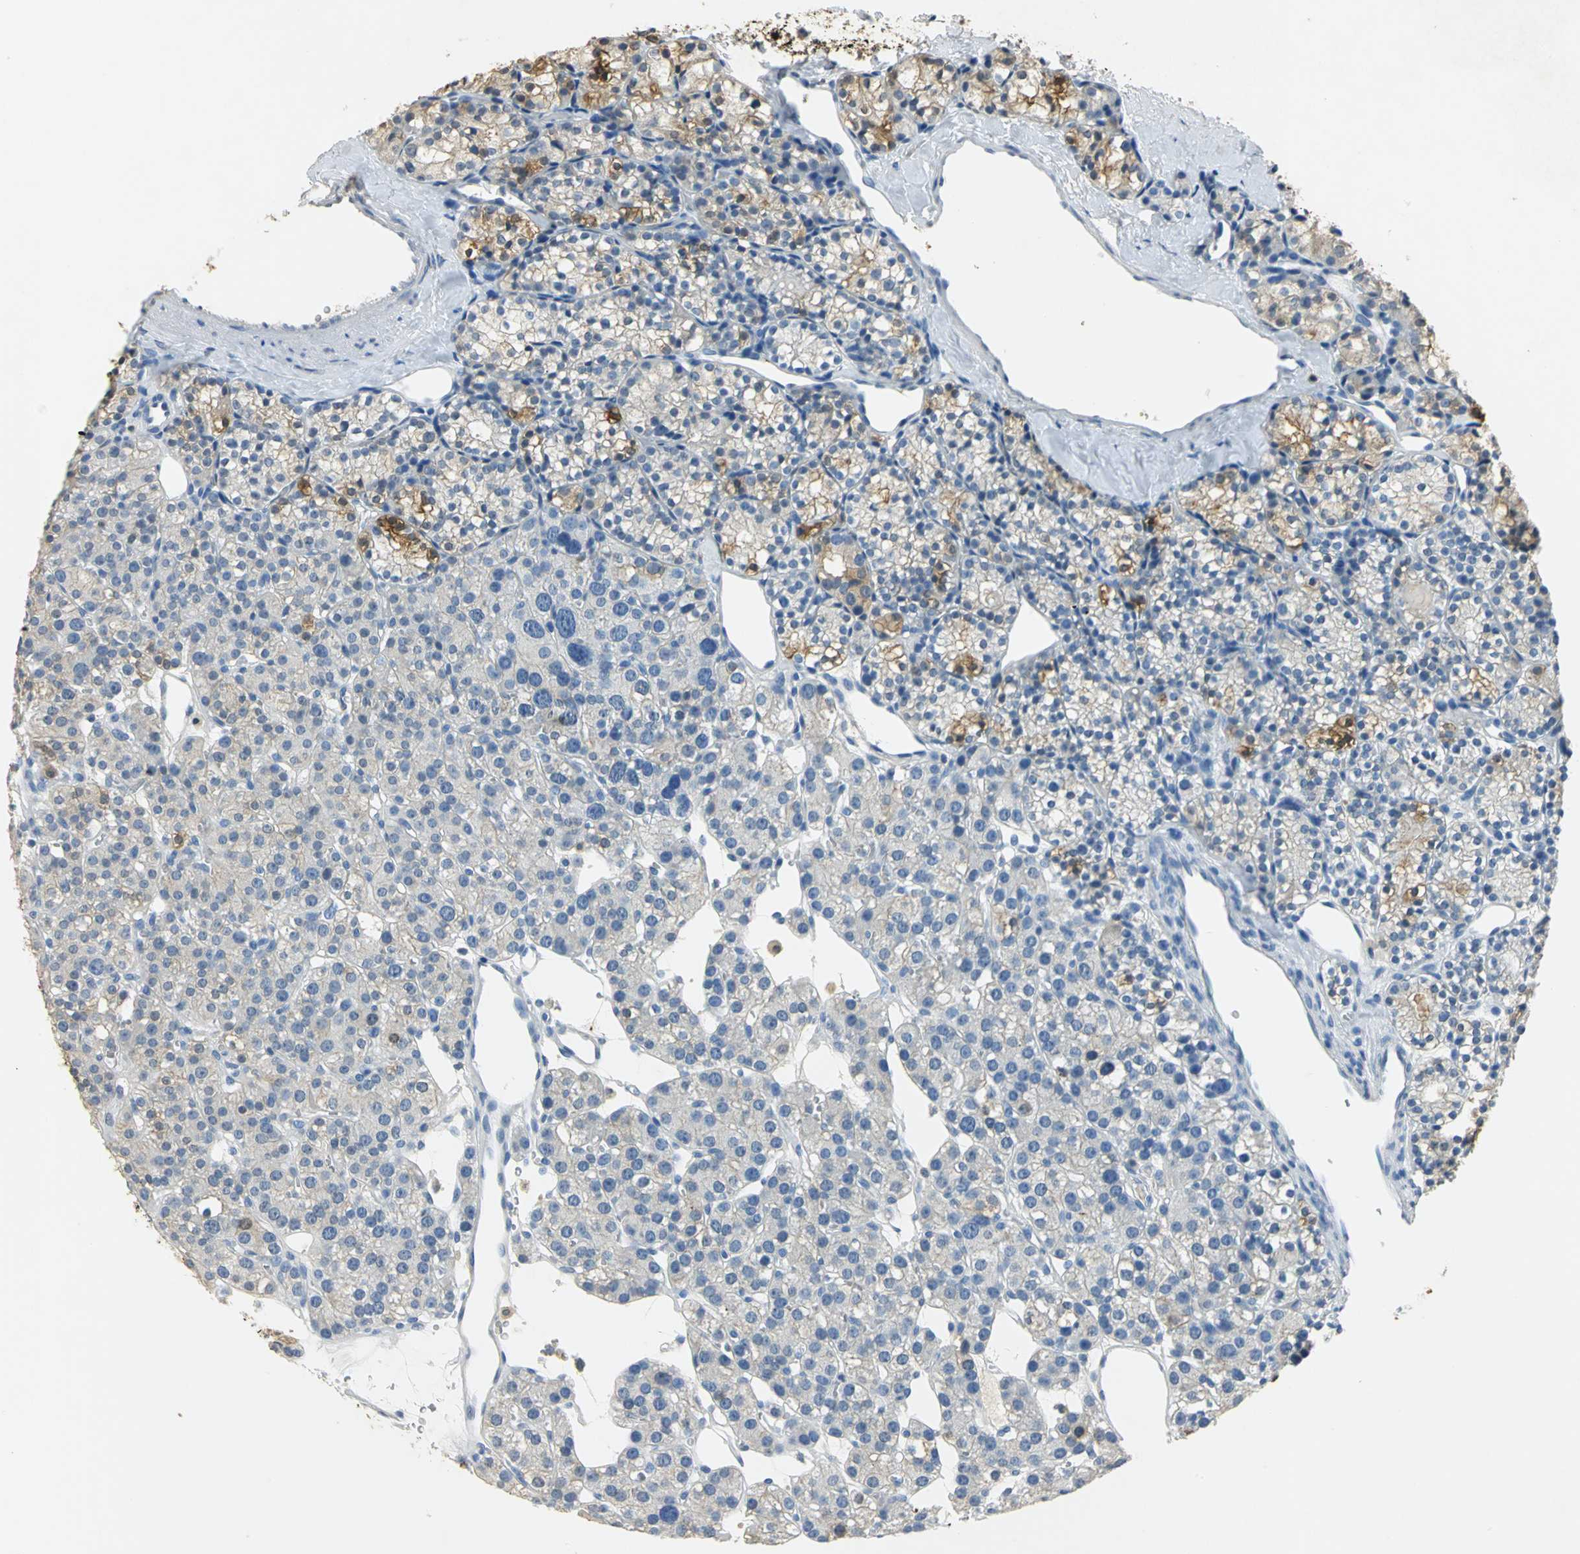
{"staining": {"intensity": "moderate", "quantity": "<25%", "location": "cytoplasmic/membranous"}, "tissue": "parathyroid gland", "cell_type": "Glandular cells", "image_type": "normal", "snomed": [{"axis": "morphology", "description": "Normal tissue, NOS"}, {"axis": "topography", "description": "Parathyroid gland"}], "caption": "Immunohistochemical staining of normal parathyroid gland exhibits low levels of moderate cytoplasmic/membranous staining in approximately <25% of glandular cells. Using DAB (3,3'-diaminobenzidine) (brown) and hematoxylin (blue) stains, captured at high magnification using brightfield microscopy.", "gene": "ANXA4", "patient": {"sex": "female", "age": 64}}